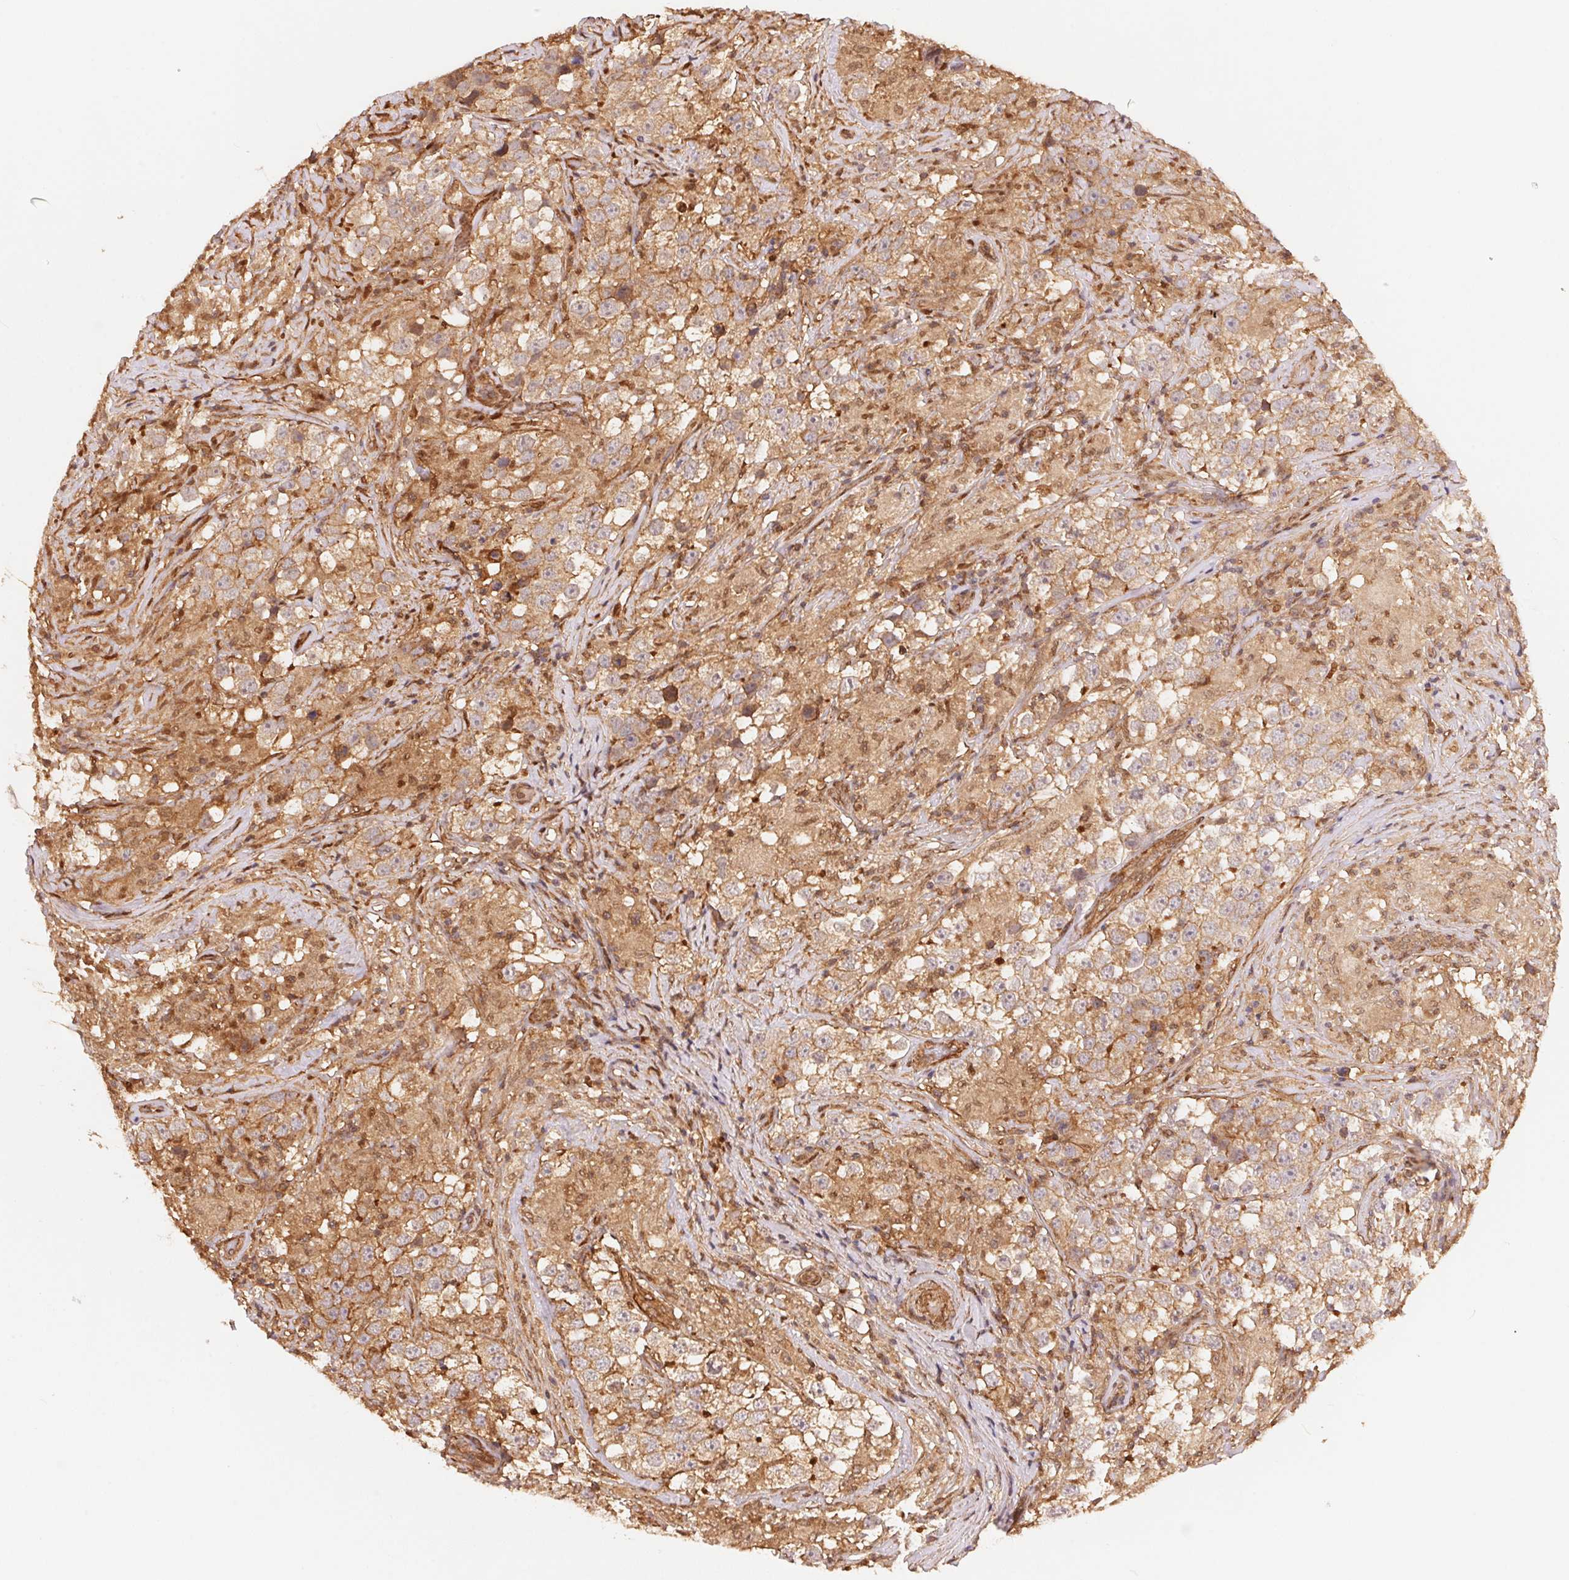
{"staining": {"intensity": "moderate", "quantity": ">75%", "location": "cytoplasmic/membranous"}, "tissue": "testis cancer", "cell_type": "Tumor cells", "image_type": "cancer", "snomed": [{"axis": "morphology", "description": "Seminoma, NOS"}, {"axis": "topography", "description": "Testis"}], "caption": "Testis cancer stained with immunohistochemistry demonstrates moderate cytoplasmic/membranous positivity in about >75% of tumor cells. (DAB IHC with brightfield microscopy, high magnification).", "gene": "TNIP2", "patient": {"sex": "male", "age": 46}}